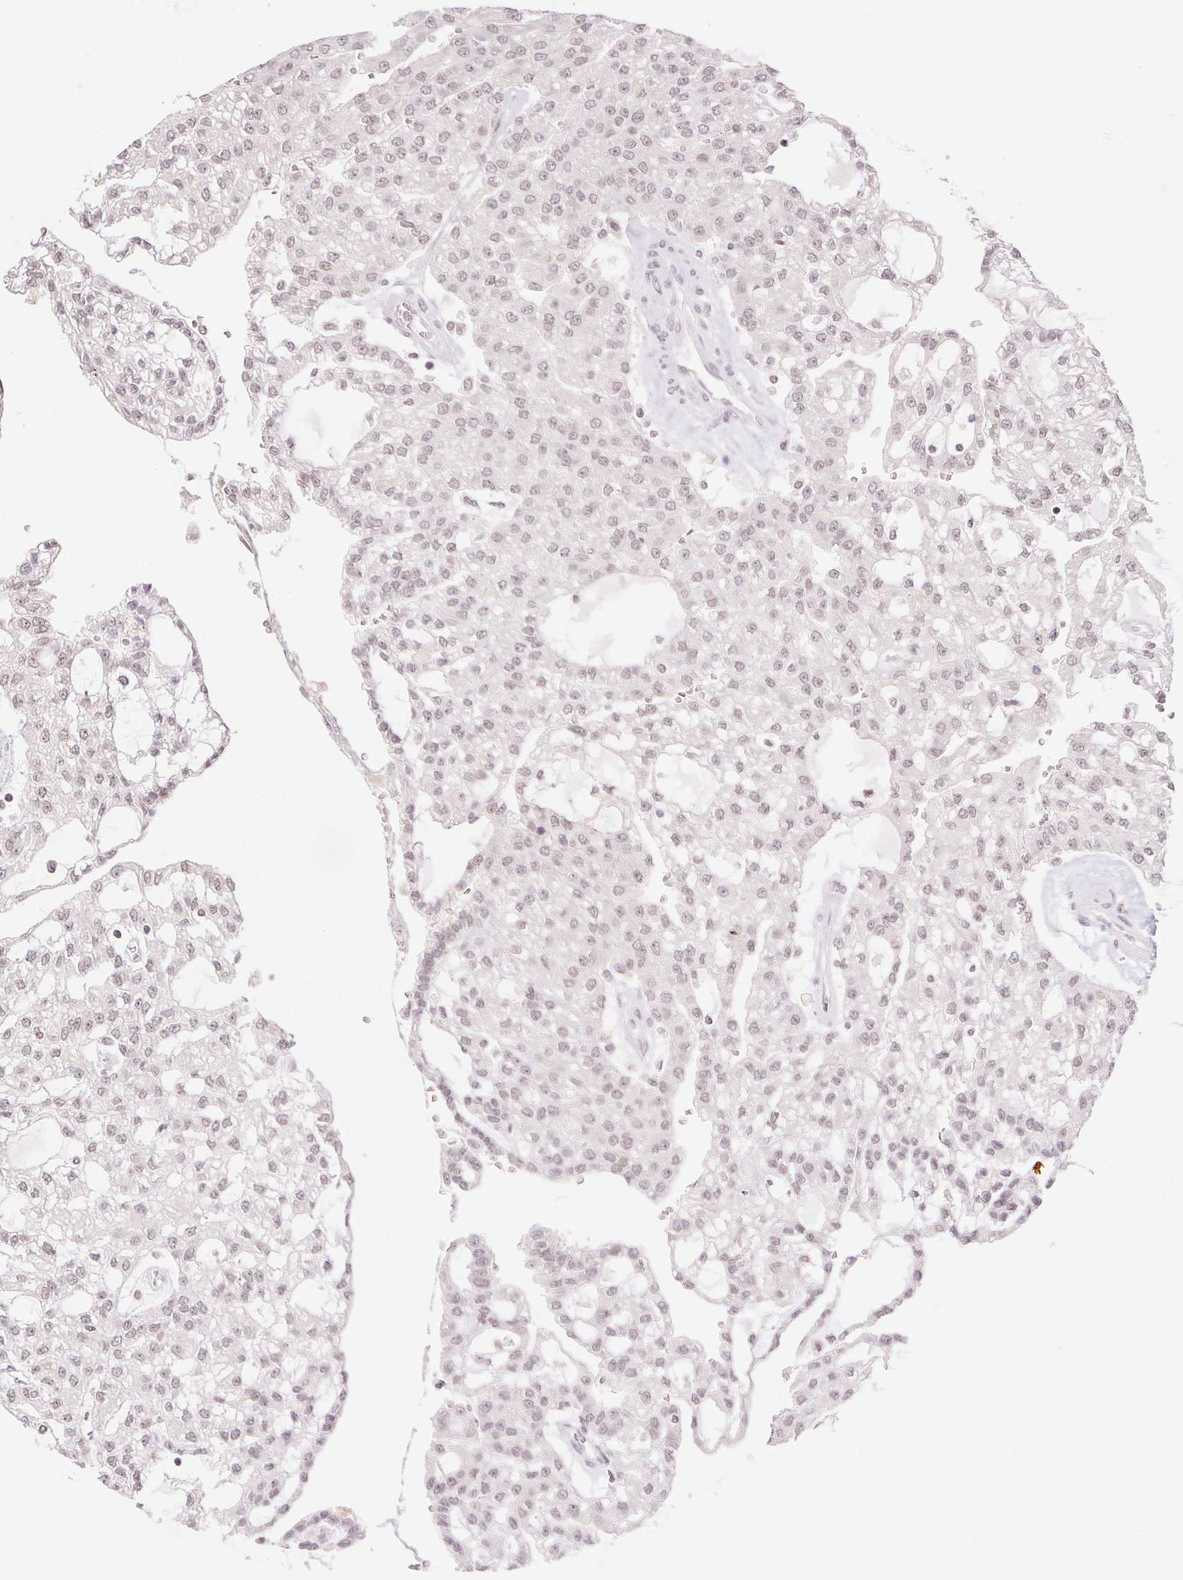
{"staining": {"intensity": "weak", "quantity": "25%-75%", "location": "nuclear"}, "tissue": "renal cancer", "cell_type": "Tumor cells", "image_type": "cancer", "snomed": [{"axis": "morphology", "description": "Adenocarcinoma, NOS"}, {"axis": "topography", "description": "Kidney"}], "caption": "A brown stain labels weak nuclear expression of a protein in human adenocarcinoma (renal) tumor cells.", "gene": "DEK", "patient": {"sex": "male", "age": 63}}